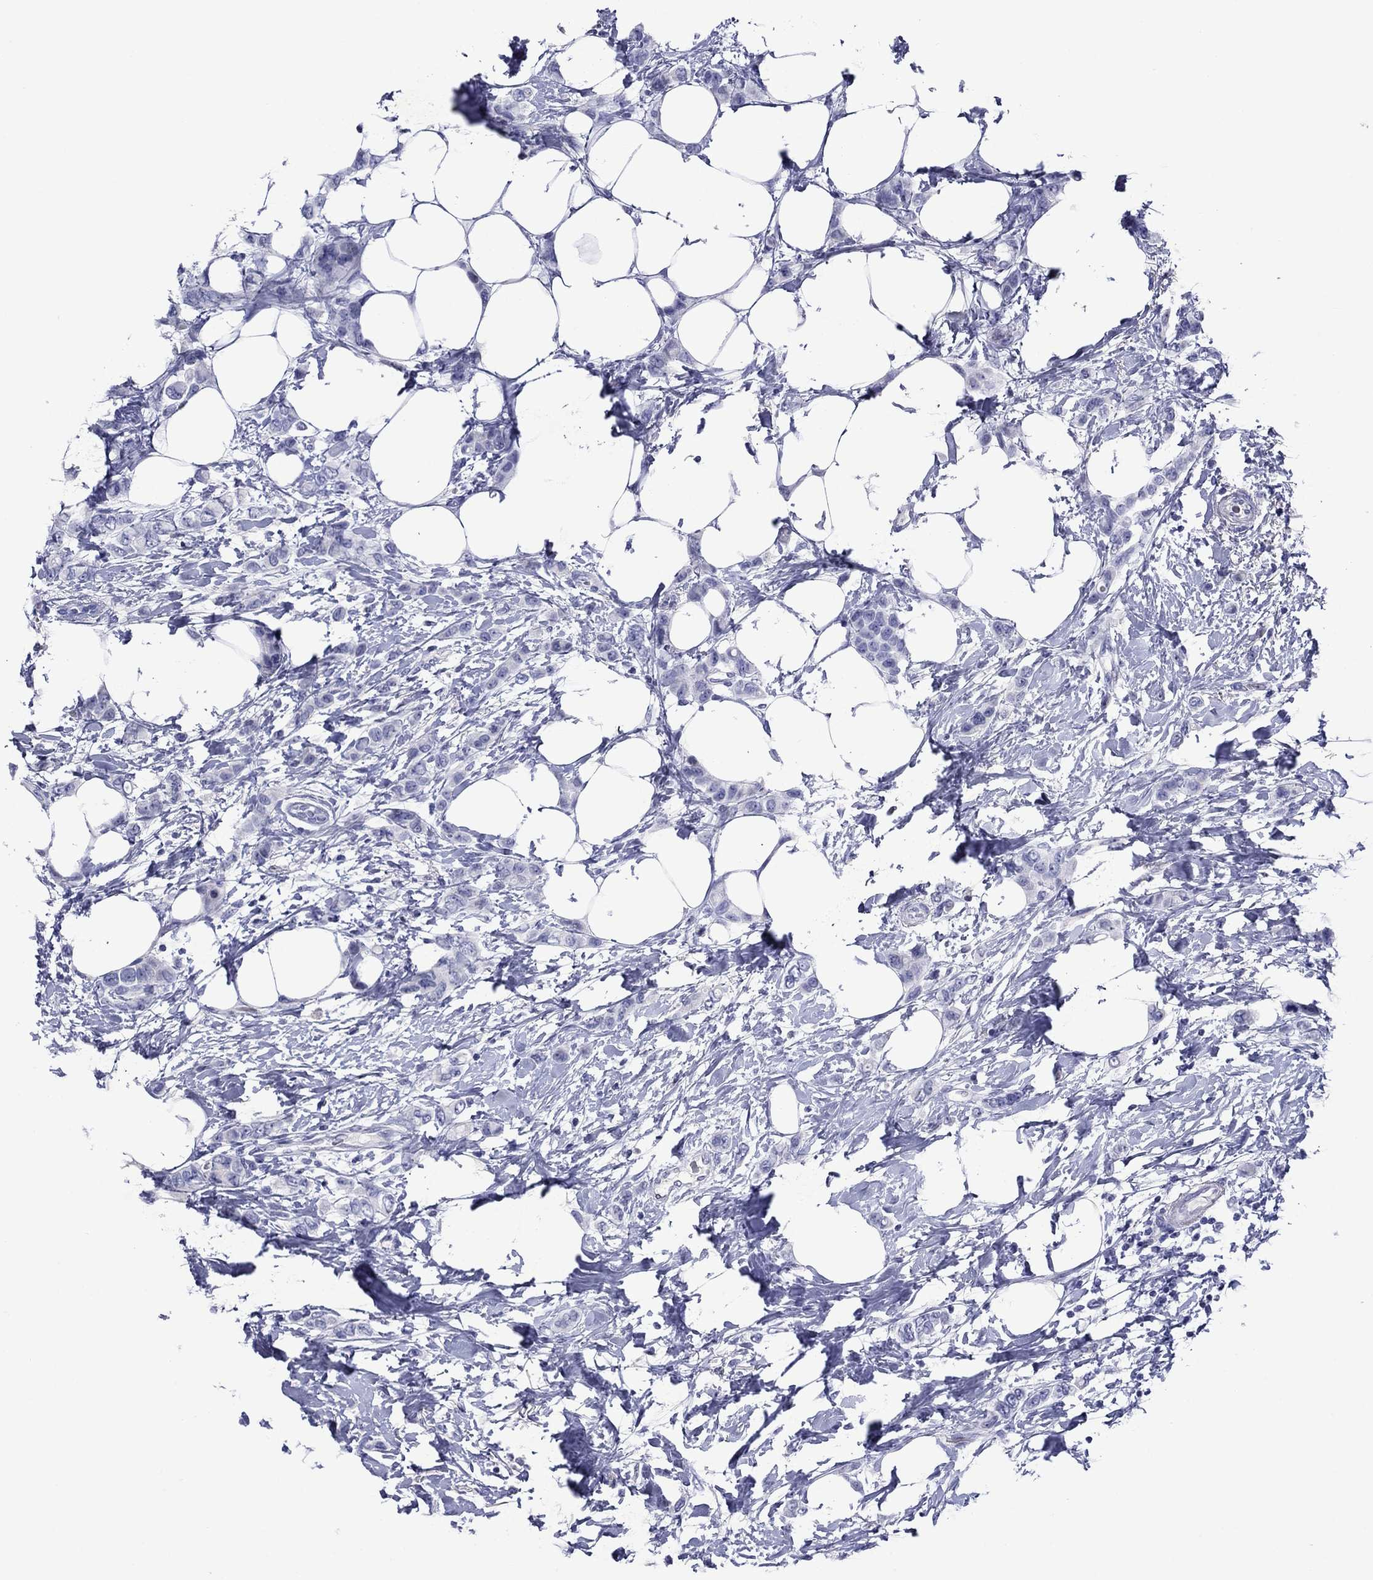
{"staining": {"intensity": "negative", "quantity": "none", "location": "none"}, "tissue": "breast cancer", "cell_type": "Tumor cells", "image_type": "cancer", "snomed": [{"axis": "morphology", "description": "Lobular carcinoma"}, {"axis": "topography", "description": "Breast"}], "caption": "DAB (3,3'-diaminobenzidine) immunohistochemical staining of lobular carcinoma (breast) shows no significant positivity in tumor cells. (Immunohistochemistry (ihc), brightfield microscopy, high magnification).", "gene": "PIWIL1", "patient": {"sex": "female", "age": 66}}